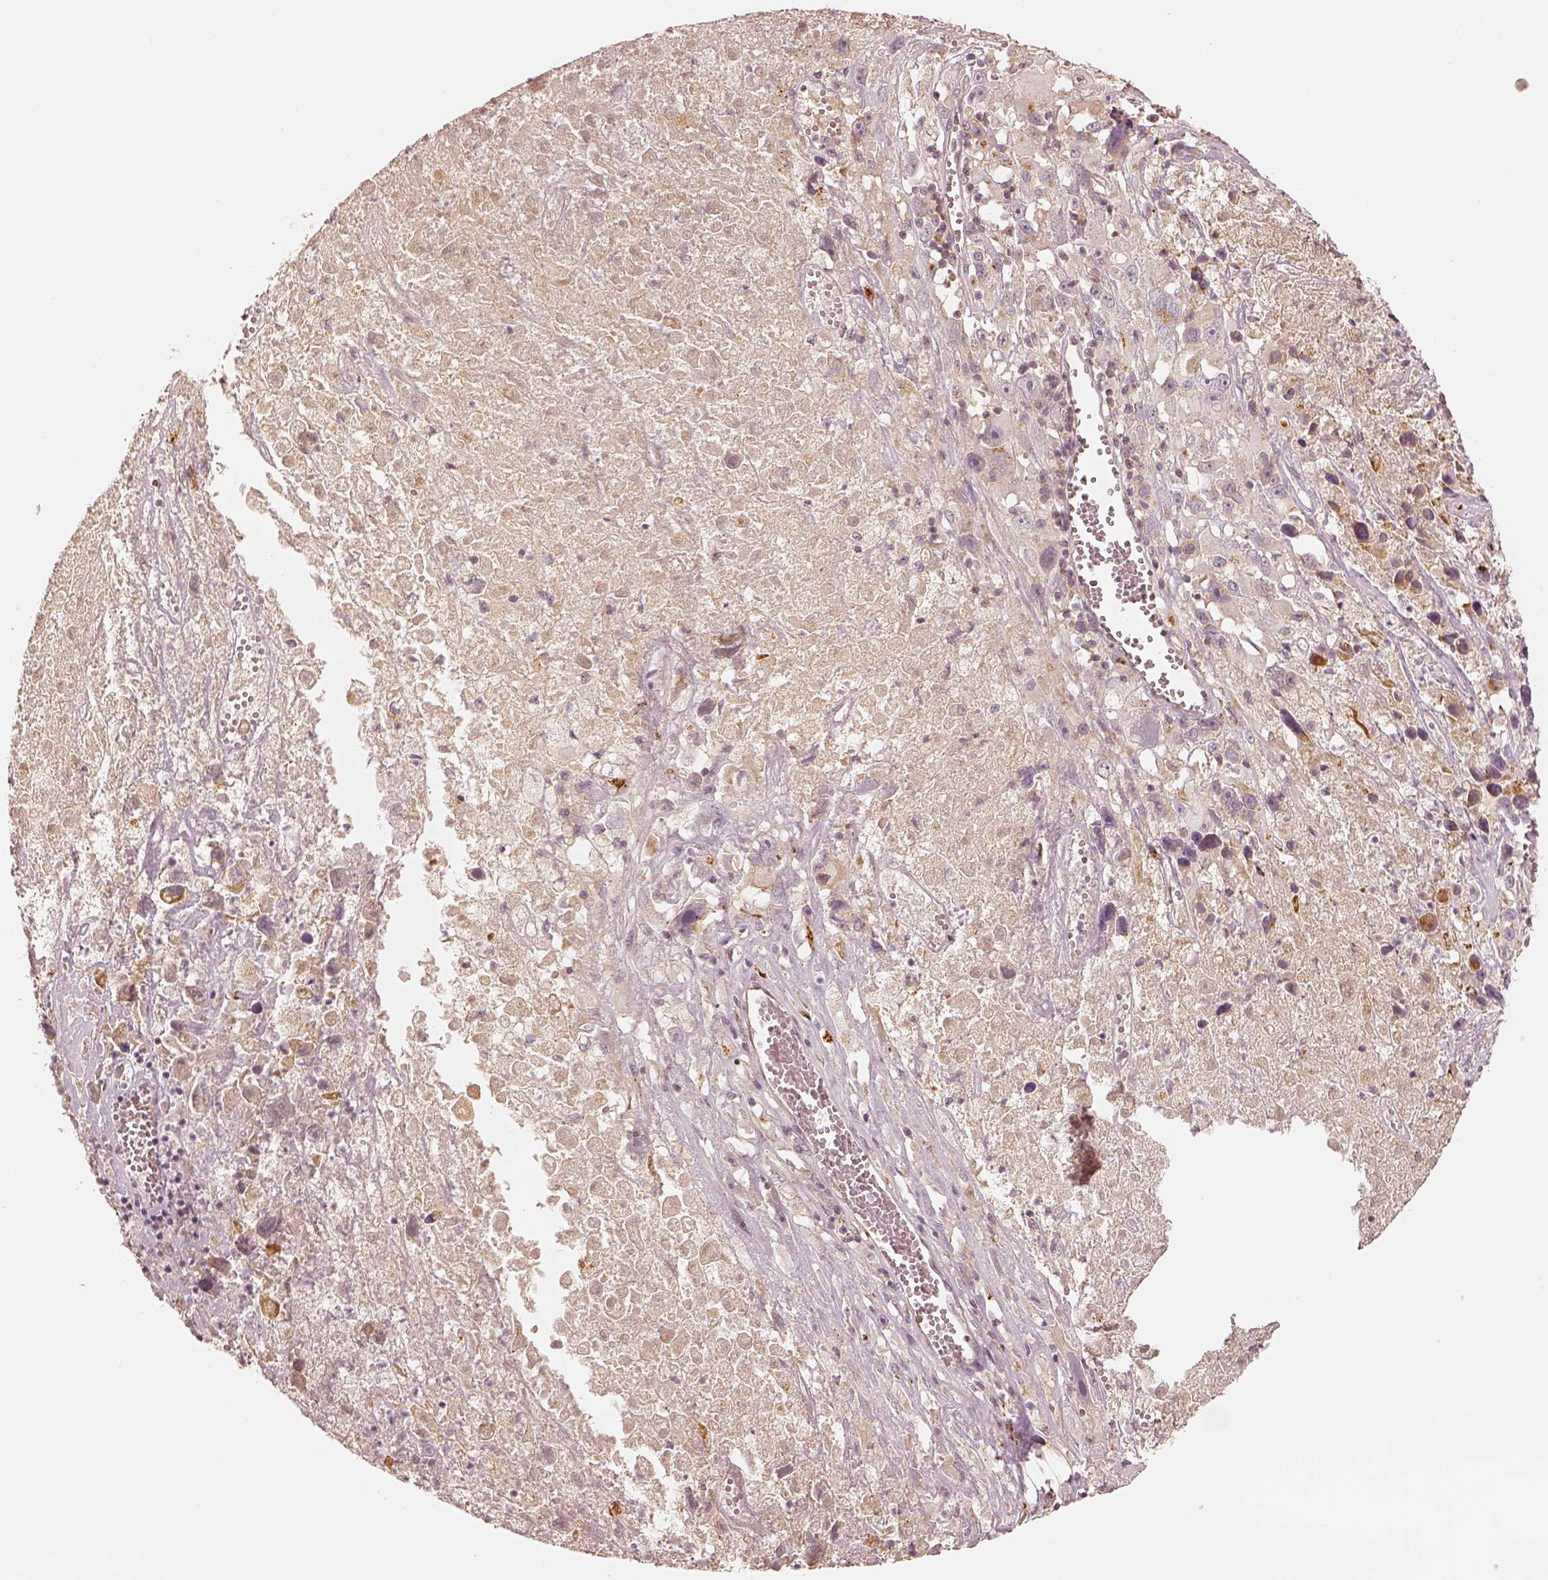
{"staining": {"intensity": "negative", "quantity": "none", "location": "none"}, "tissue": "melanoma", "cell_type": "Tumor cells", "image_type": "cancer", "snomed": [{"axis": "morphology", "description": "Malignant melanoma, Metastatic site"}, {"axis": "topography", "description": "Lymph node"}], "caption": "DAB (3,3'-diaminobenzidine) immunohistochemical staining of human melanoma reveals no significant expression in tumor cells.", "gene": "GORASP2", "patient": {"sex": "male", "age": 50}}